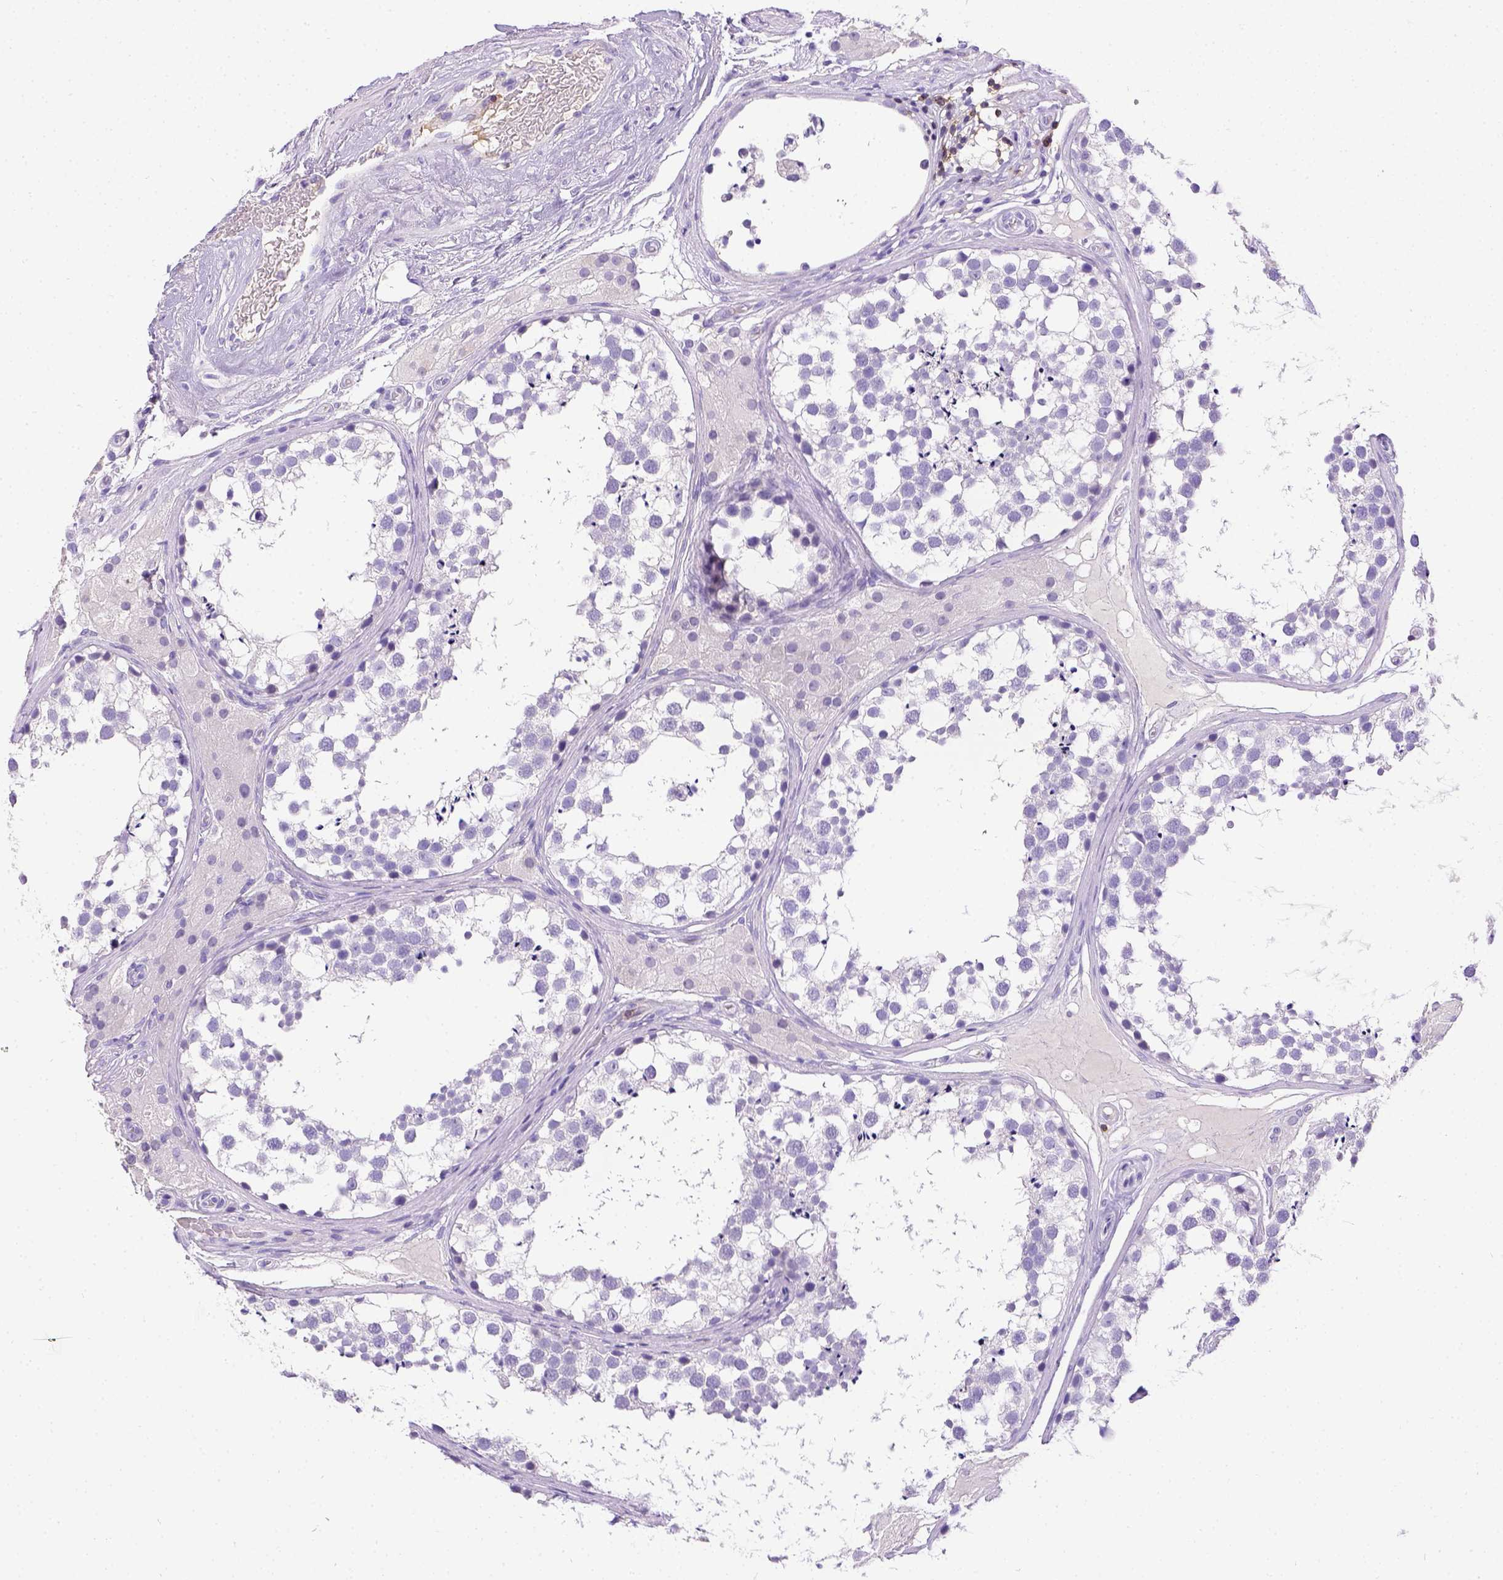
{"staining": {"intensity": "negative", "quantity": "none", "location": "none"}, "tissue": "testis", "cell_type": "Cells in seminiferous ducts", "image_type": "normal", "snomed": [{"axis": "morphology", "description": "Normal tissue, NOS"}, {"axis": "morphology", "description": "Seminoma, NOS"}, {"axis": "topography", "description": "Testis"}], "caption": "The image demonstrates no significant staining in cells in seminiferous ducts of testis. (Brightfield microscopy of DAB (3,3'-diaminobenzidine) IHC at high magnification).", "gene": "CD3E", "patient": {"sex": "male", "age": 65}}